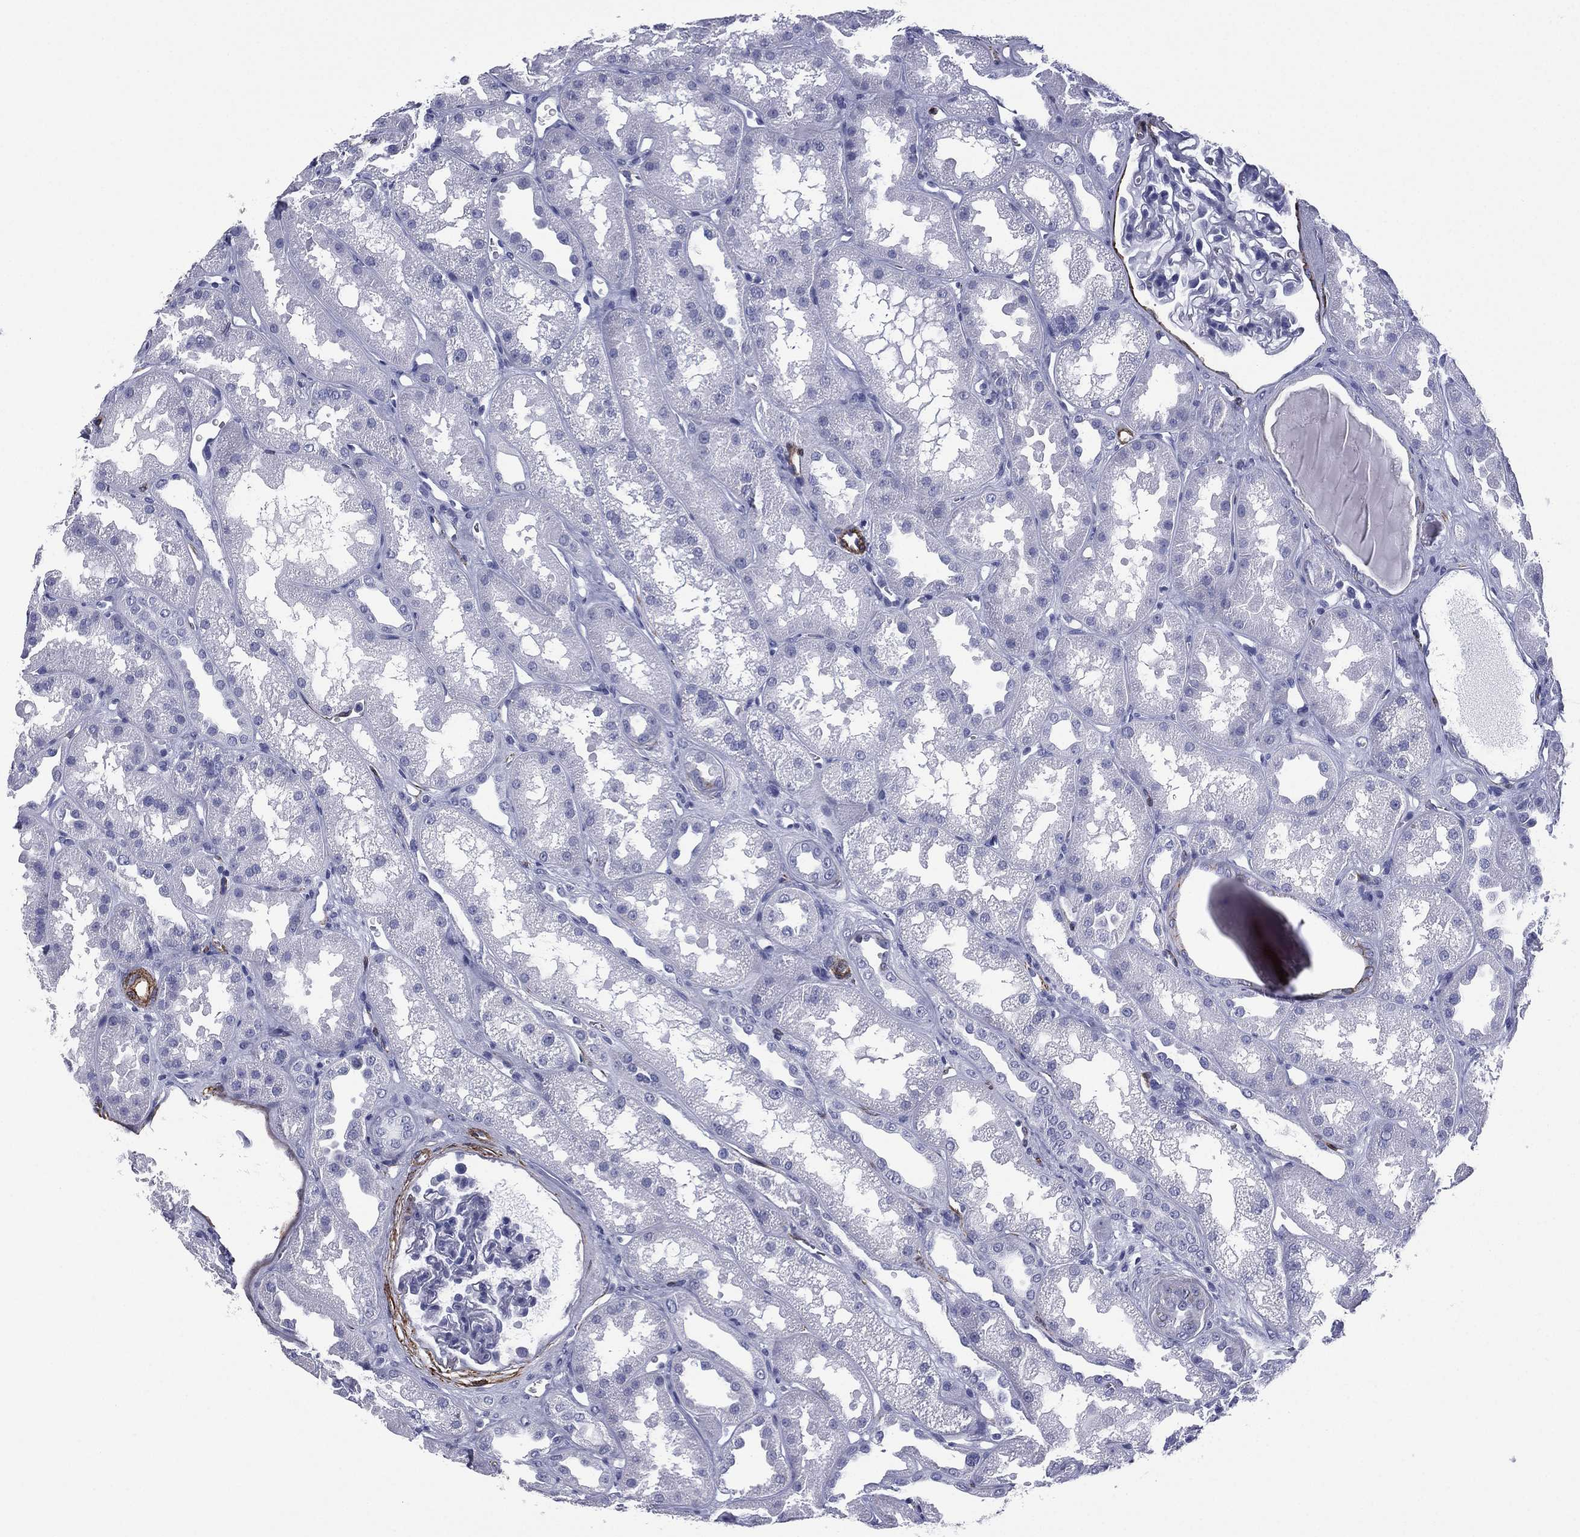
{"staining": {"intensity": "negative", "quantity": "none", "location": "none"}, "tissue": "kidney", "cell_type": "Cells in glomeruli", "image_type": "normal", "snomed": [{"axis": "morphology", "description": "Normal tissue, NOS"}, {"axis": "topography", "description": "Kidney"}], "caption": "High power microscopy micrograph of an immunohistochemistry (IHC) image of unremarkable kidney, revealing no significant expression in cells in glomeruli.", "gene": "CAVIN3", "patient": {"sex": "male", "age": 61}}